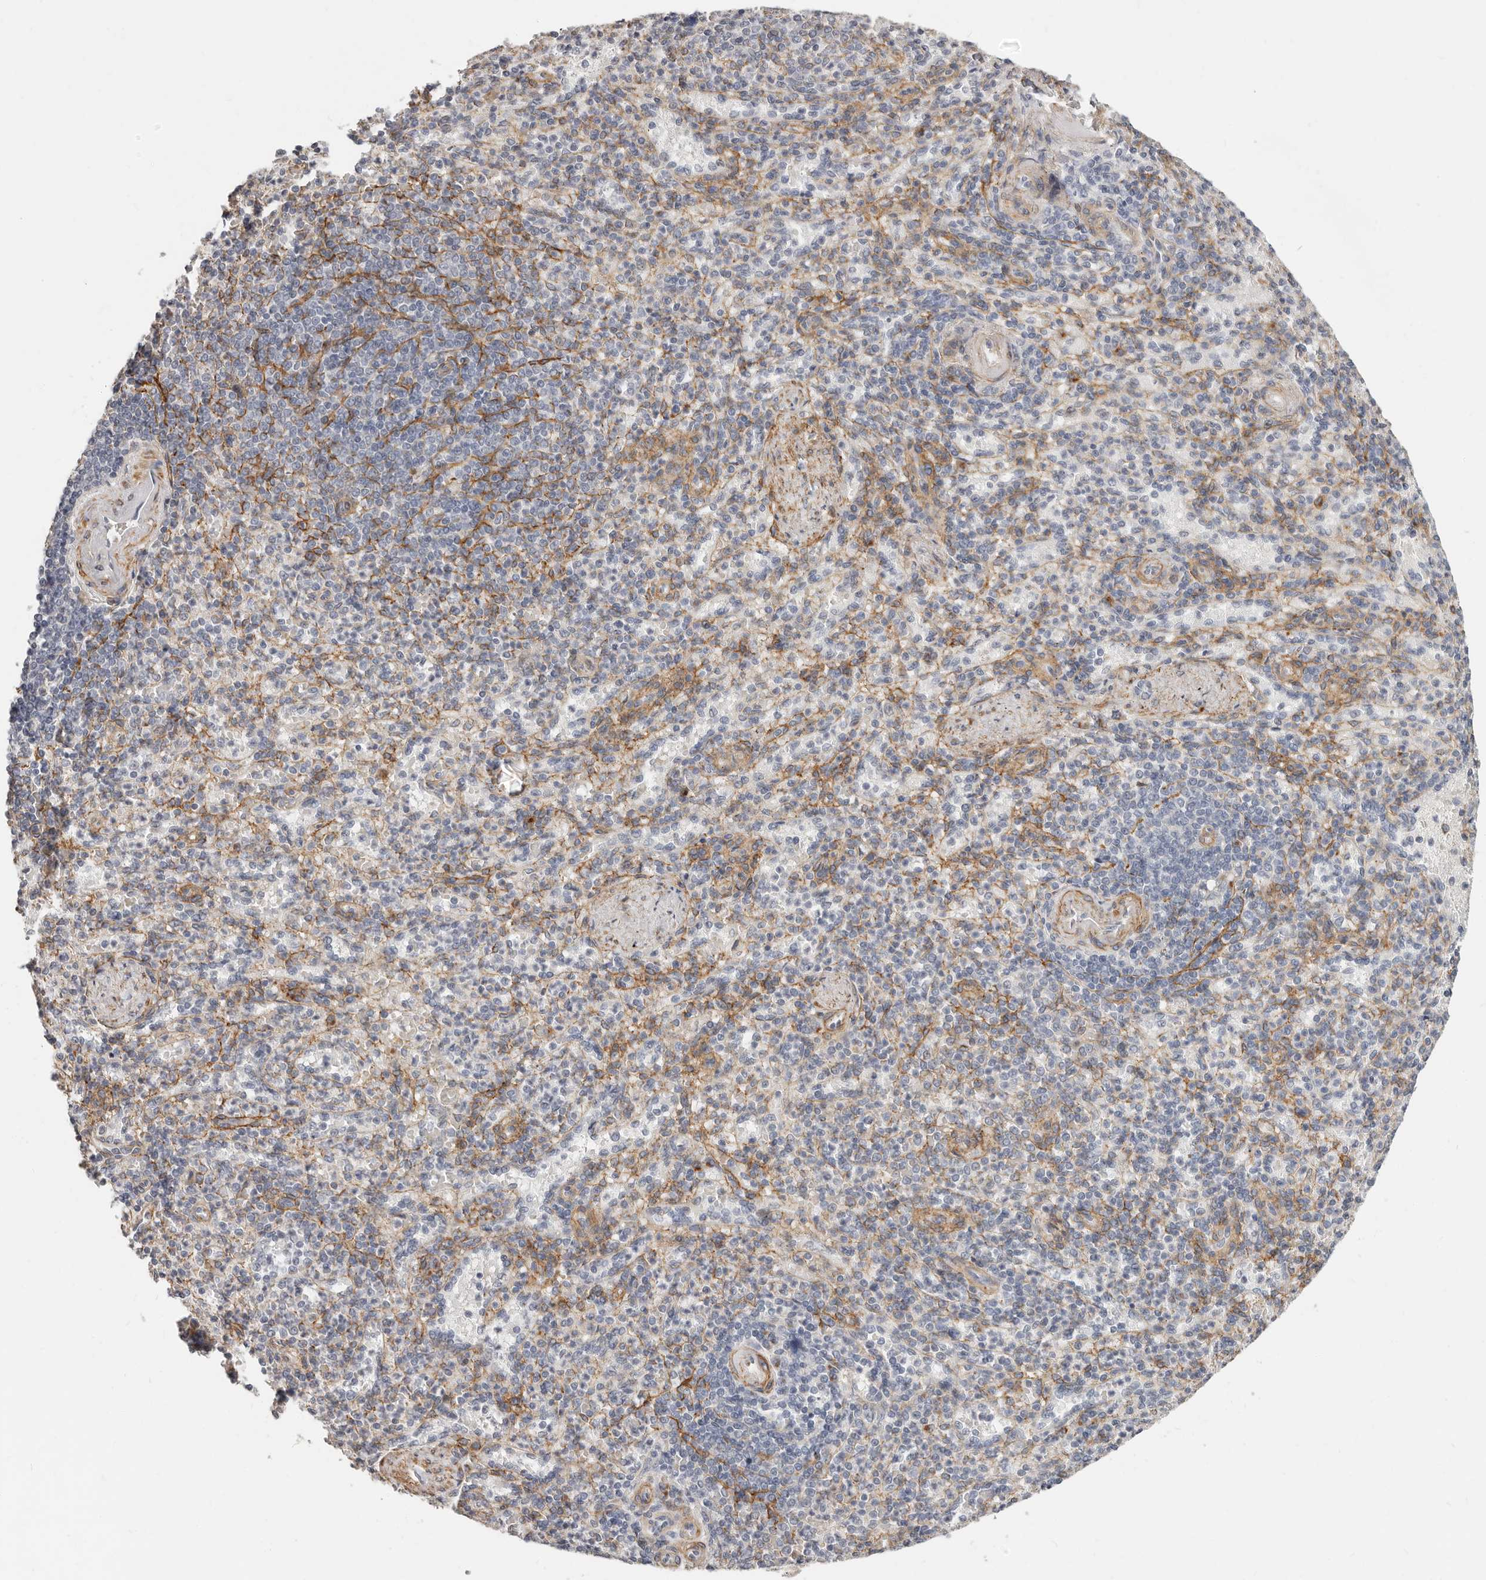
{"staining": {"intensity": "weak", "quantity": "25%-75%", "location": "cytoplasmic/membranous"}, "tissue": "spleen", "cell_type": "Cells in red pulp", "image_type": "normal", "snomed": [{"axis": "morphology", "description": "Normal tissue, NOS"}, {"axis": "topography", "description": "Spleen"}], "caption": "IHC (DAB) staining of benign spleen displays weak cytoplasmic/membranous protein staining in about 25%-75% of cells in red pulp.", "gene": "RABAC1", "patient": {"sex": "female", "age": 74}}